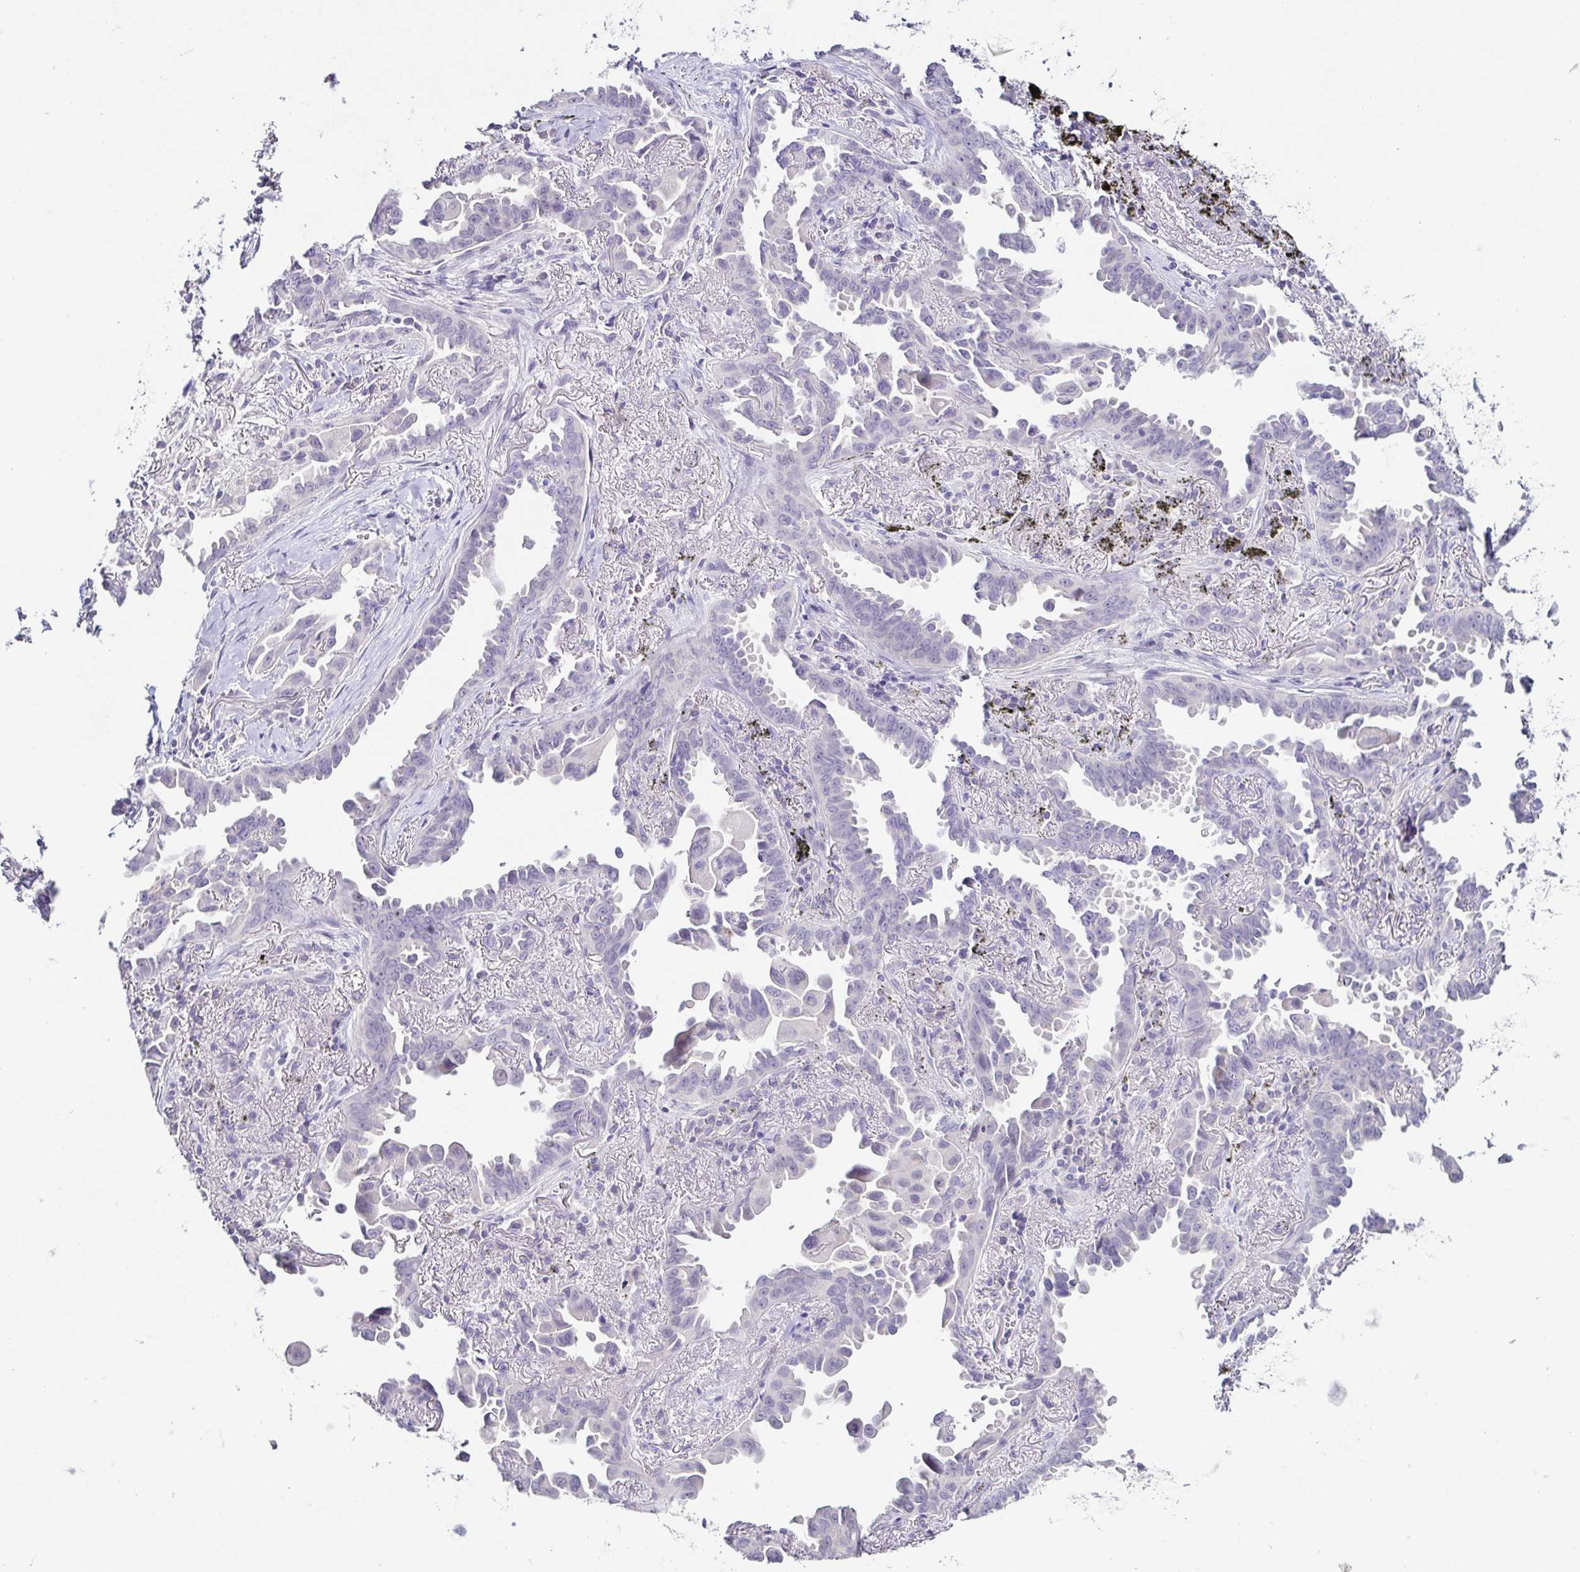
{"staining": {"intensity": "negative", "quantity": "none", "location": "none"}, "tissue": "lung cancer", "cell_type": "Tumor cells", "image_type": "cancer", "snomed": [{"axis": "morphology", "description": "Adenocarcinoma, NOS"}, {"axis": "topography", "description": "Lung"}], "caption": "Tumor cells are negative for brown protein staining in adenocarcinoma (lung). (DAB (3,3'-diaminobenzidine) immunohistochemistry, high magnification).", "gene": "TP73", "patient": {"sex": "male", "age": 68}}